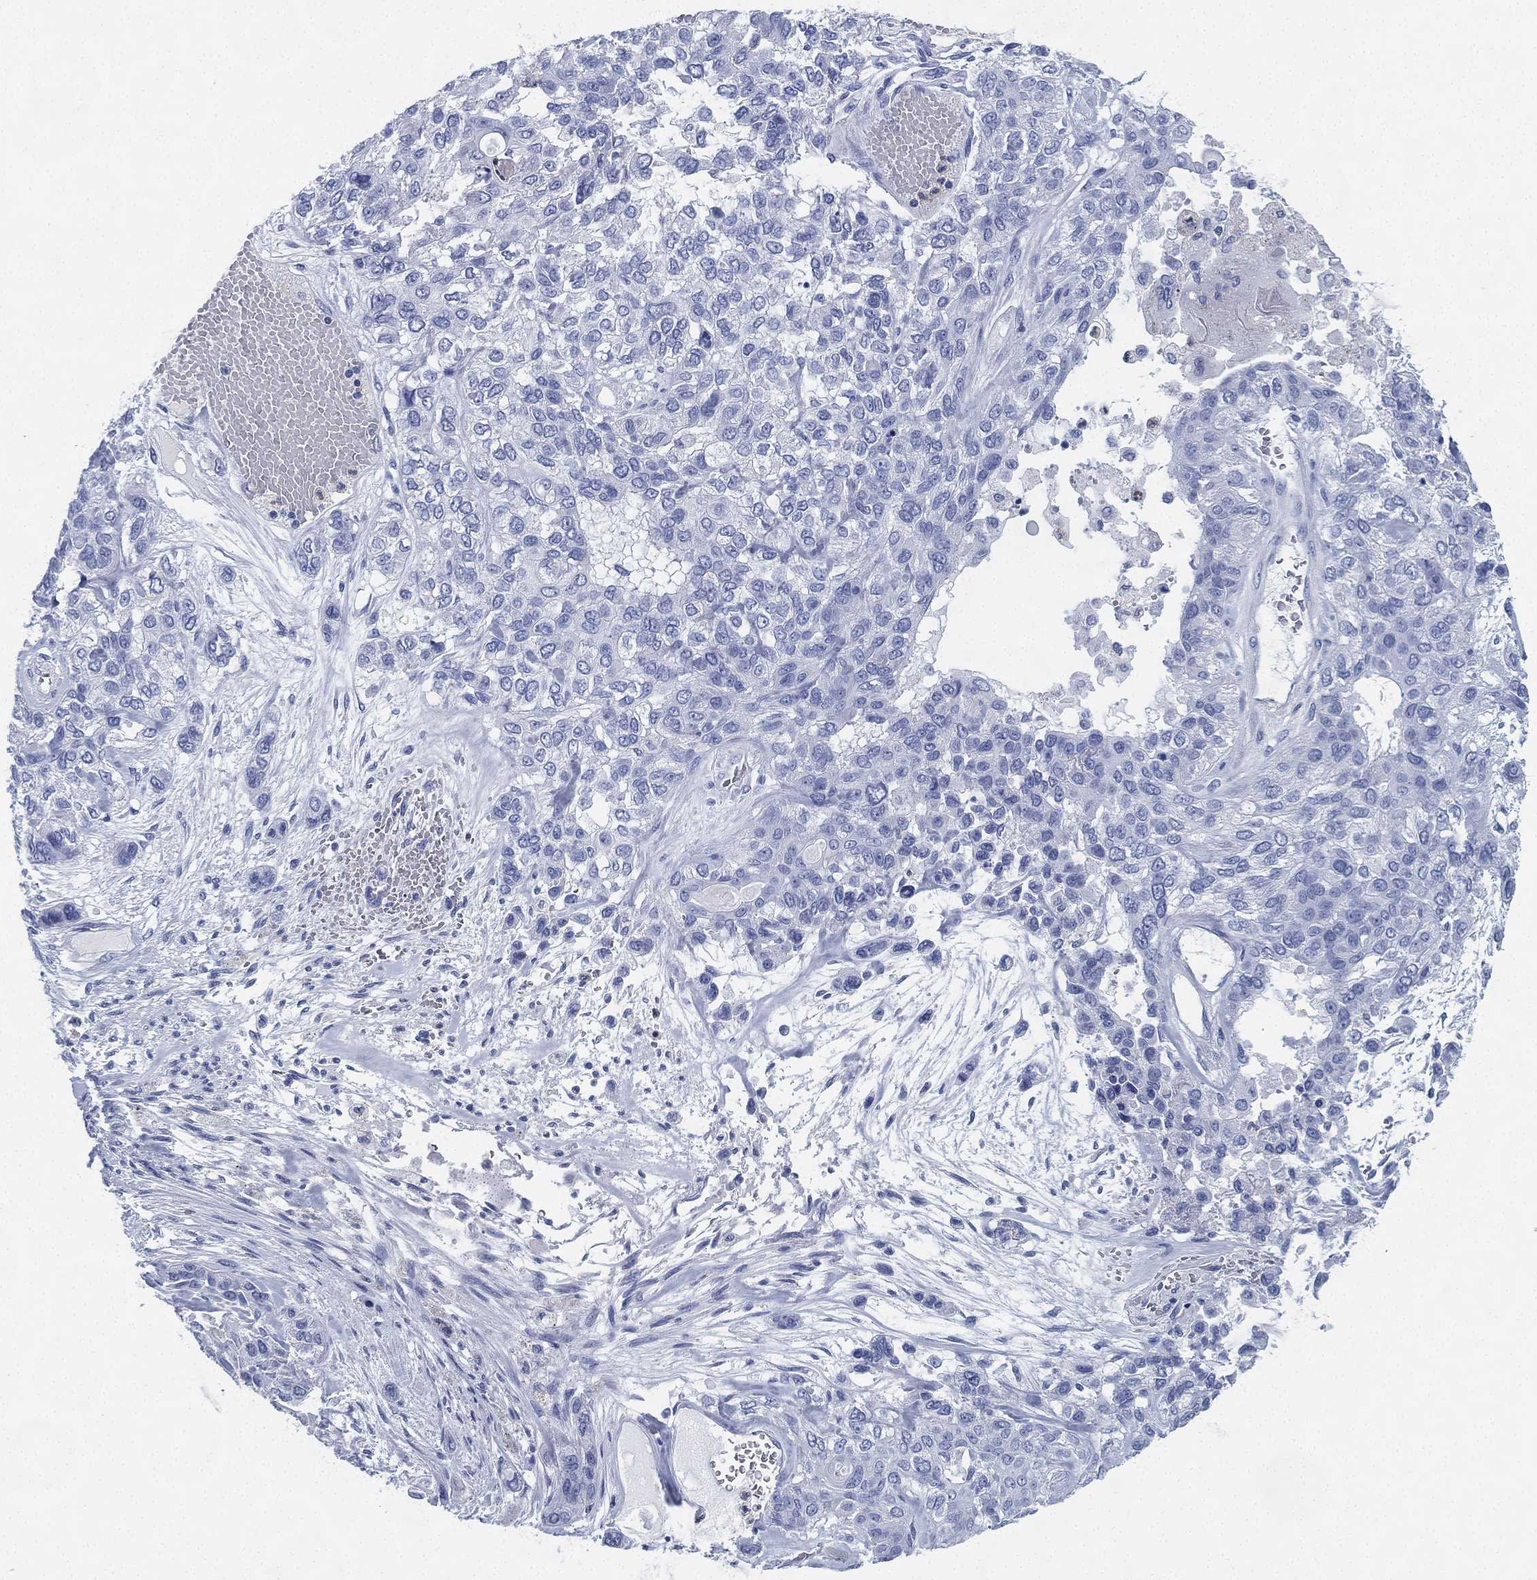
{"staining": {"intensity": "negative", "quantity": "none", "location": "none"}, "tissue": "lung cancer", "cell_type": "Tumor cells", "image_type": "cancer", "snomed": [{"axis": "morphology", "description": "Squamous cell carcinoma, NOS"}, {"axis": "topography", "description": "Lung"}], "caption": "Squamous cell carcinoma (lung) was stained to show a protein in brown. There is no significant positivity in tumor cells. (Stains: DAB (3,3'-diaminobenzidine) IHC with hematoxylin counter stain, Microscopy: brightfield microscopy at high magnification).", "gene": "DEFB121", "patient": {"sex": "female", "age": 70}}